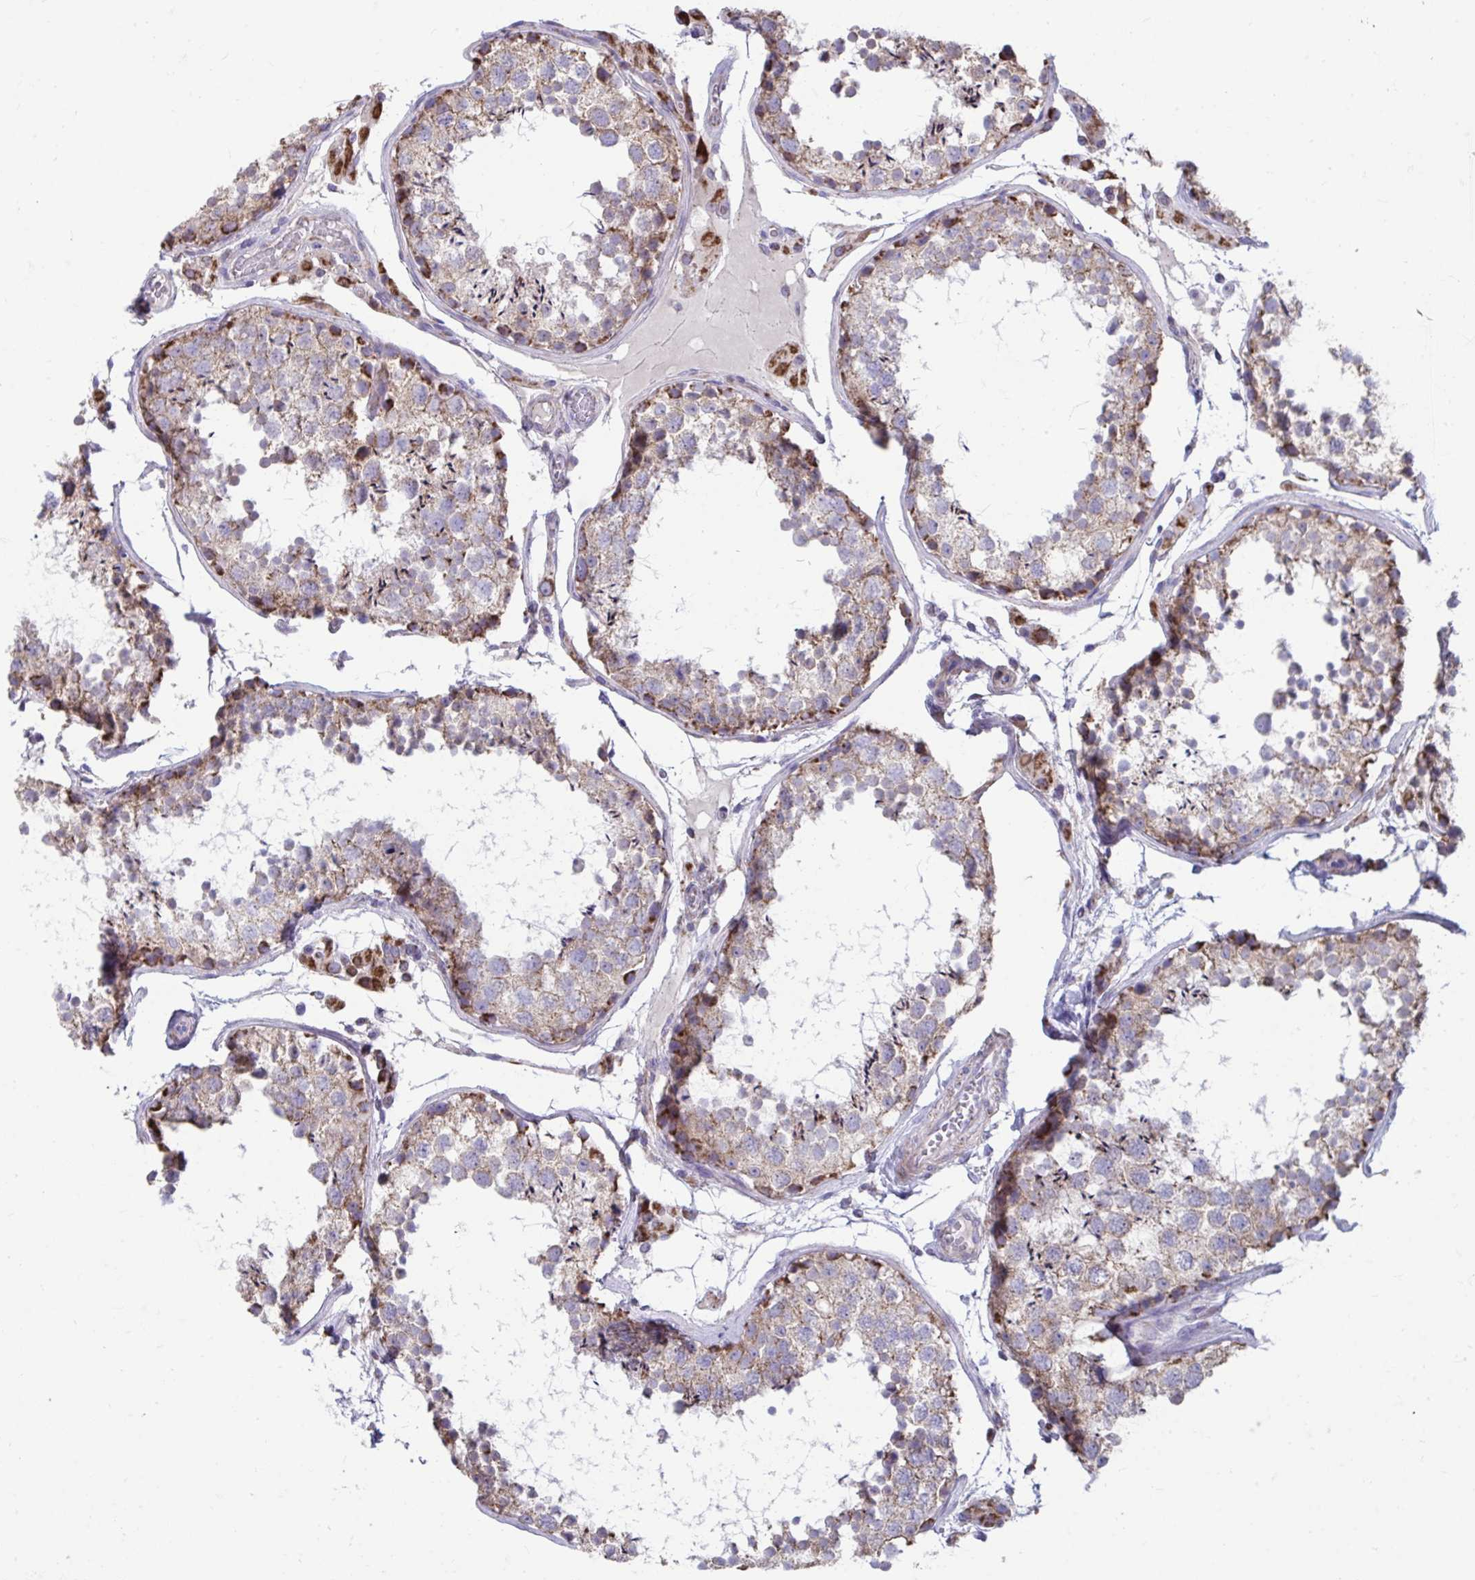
{"staining": {"intensity": "moderate", "quantity": "25%-75%", "location": "cytoplasmic/membranous"}, "tissue": "testis", "cell_type": "Cells in seminiferous ducts", "image_type": "normal", "snomed": [{"axis": "morphology", "description": "Normal tissue, NOS"}, {"axis": "topography", "description": "Testis"}], "caption": "This histopathology image reveals benign testis stained with immunohistochemistry to label a protein in brown. The cytoplasmic/membranous of cells in seminiferous ducts show moderate positivity for the protein. Nuclei are counter-stained blue.", "gene": "LINGO4", "patient": {"sex": "male", "age": 29}}